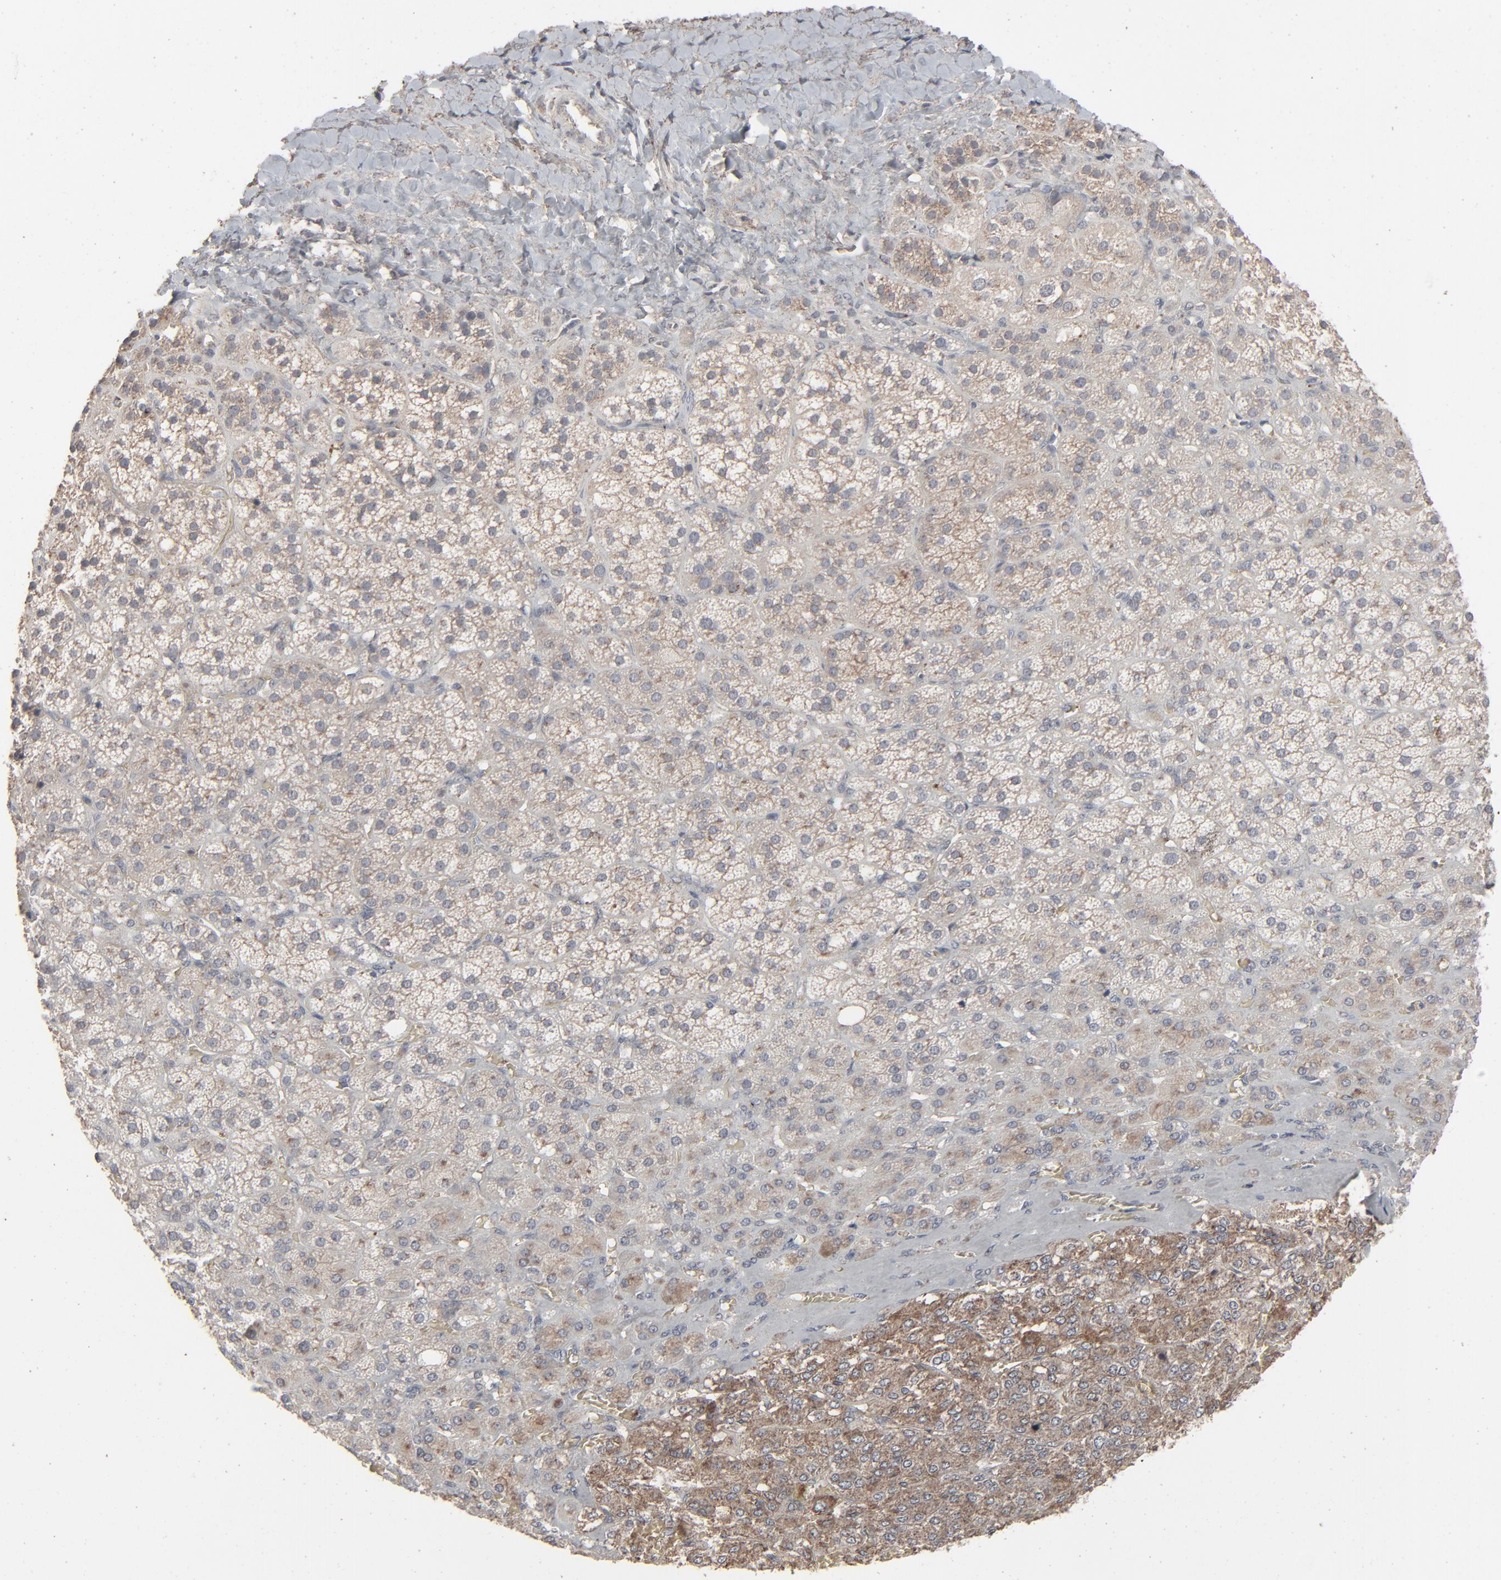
{"staining": {"intensity": "weak", "quantity": "25%-75%", "location": "cytoplasmic/membranous"}, "tissue": "adrenal gland", "cell_type": "Glandular cells", "image_type": "normal", "snomed": [{"axis": "morphology", "description": "Normal tissue, NOS"}, {"axis": "topography", "description": "Adrenal gland"}], "caption": "Immunohistochemical staining of normal adrenal gland demonstrates 25%-75% levels of weak cytoplasmic/membranous protein expression in about 25%-75% of glandular cells.", "gene": "JAM3", "patient": {"sex": "female", "age": 71}}